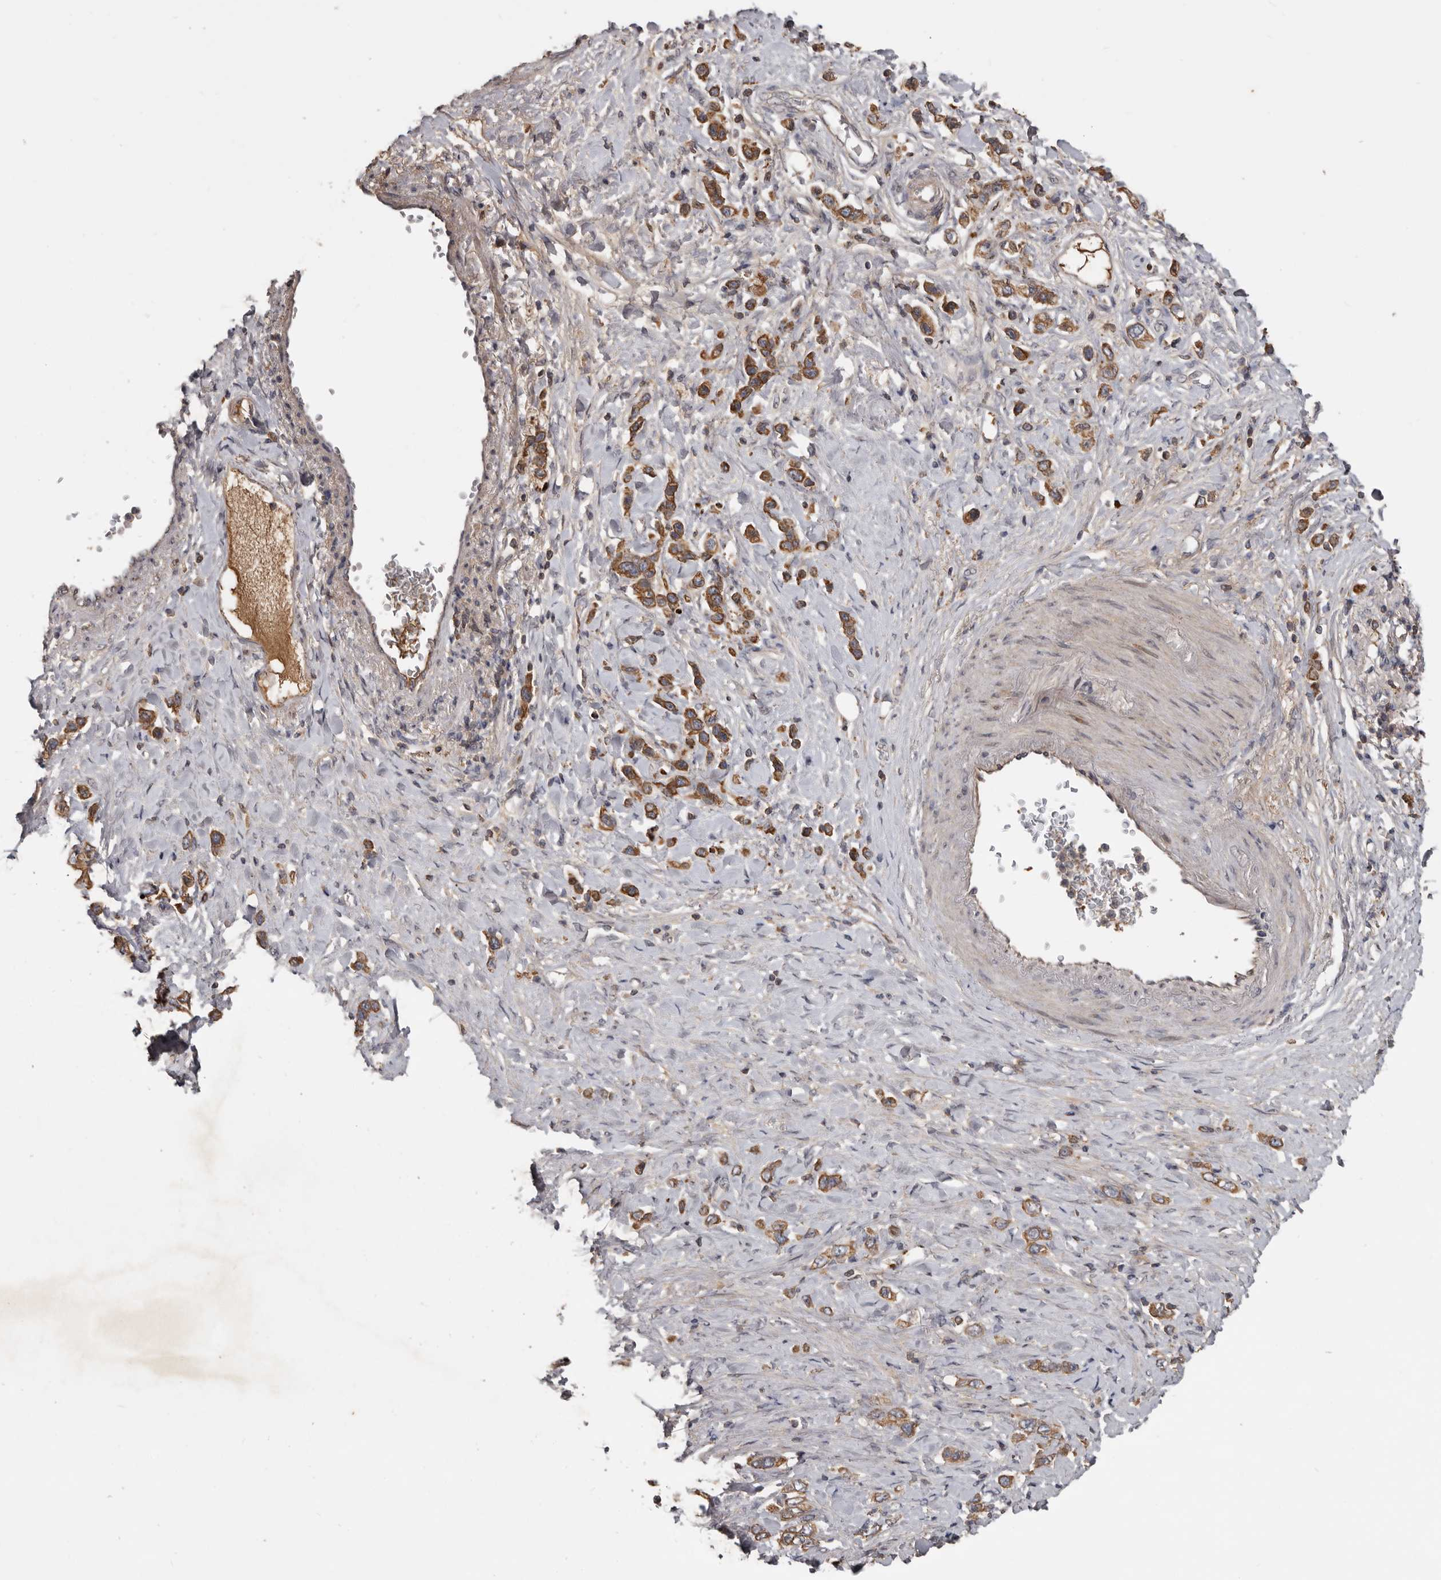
{"staining": {"intensity": "moderate", "quantity": ">75%", "location": "cytoplasmic/membranous"}, "tissue": "stomach cancer", "cell_type": "Tumor cells", "image_type": "cancer", "snomed": [{"axis": "morphology", "description": "Adenocarcinoma, NOS"}, {"axis": "topography", "description": "Stomach"}], "caption": "This is an image of IHC staining of stomach adenocarcinoma, which shows moderate positivity in the cytoplasmic/membranous of tumor cells.", "gene": "NMUR1", "patient": {"sex": "female", "age": 65}}